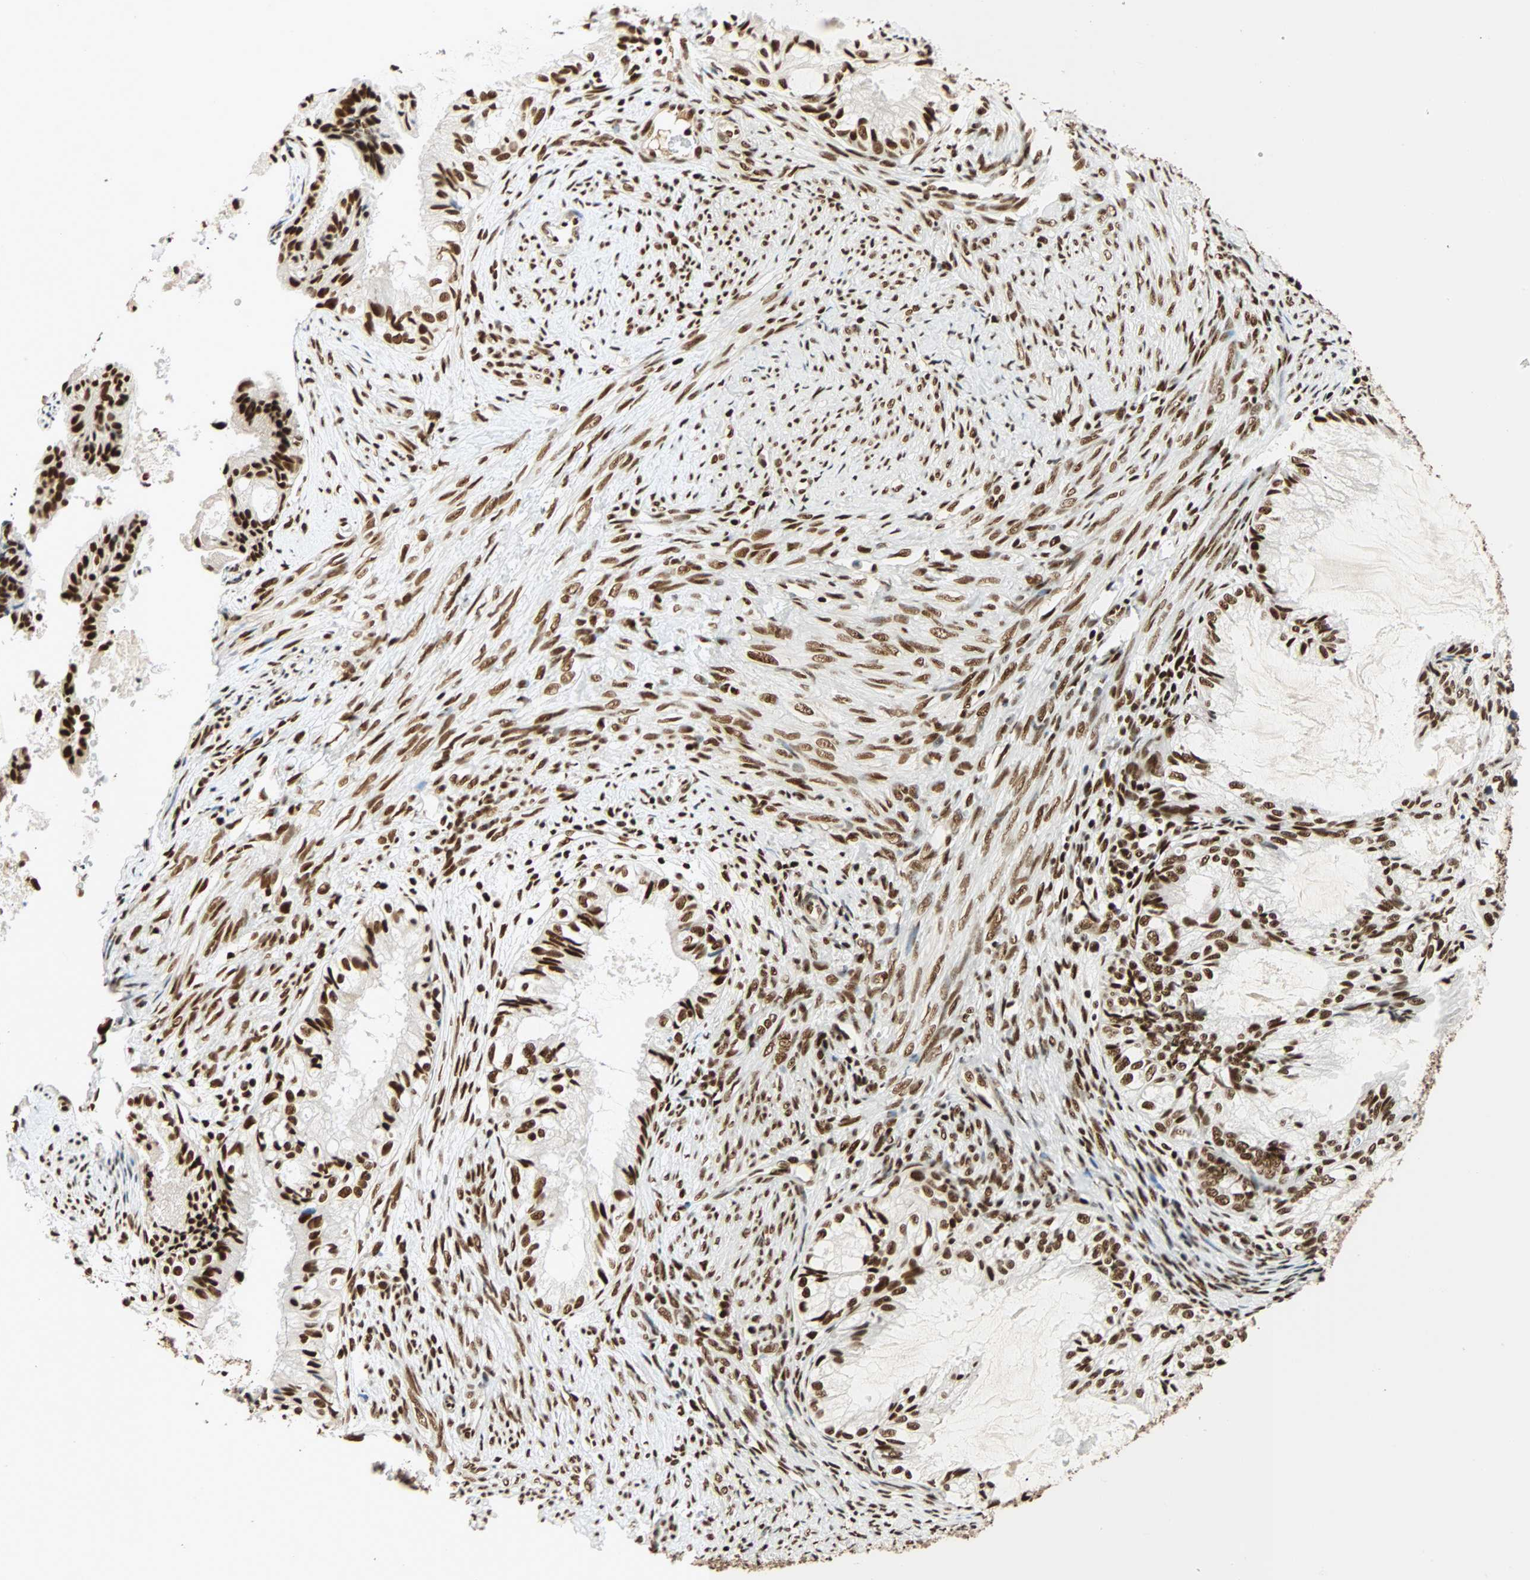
{"staining": {"intensity": "strong", "quantity": ">75%", "location": "nuclear"}, "tissue": "cervical cancer", "cell_type": "Tumor cells", "image_type": "cancer", "snomed": [{"axis": "morphology", "description": "Normal tissue, NOS"}, {"axis": "morphology", "description": "Adenocarcinoma, NOS"}, {"axis": "topography", "description": "Cervix"}, {"axis": "topography", "description": "Endometrium"}], "caption": "IHC staining of cervical cancer, which reveals high levels of strong nuclear positivity in about >75% of tumor cells indicating strong nuclear protein positivity. The staining was performed using DAB (brown) for protein detection and nuclei were counterstained in hematoxylin (blue).", "gene": "CDK12", "patient": {"sex": "female", "age": 86}}